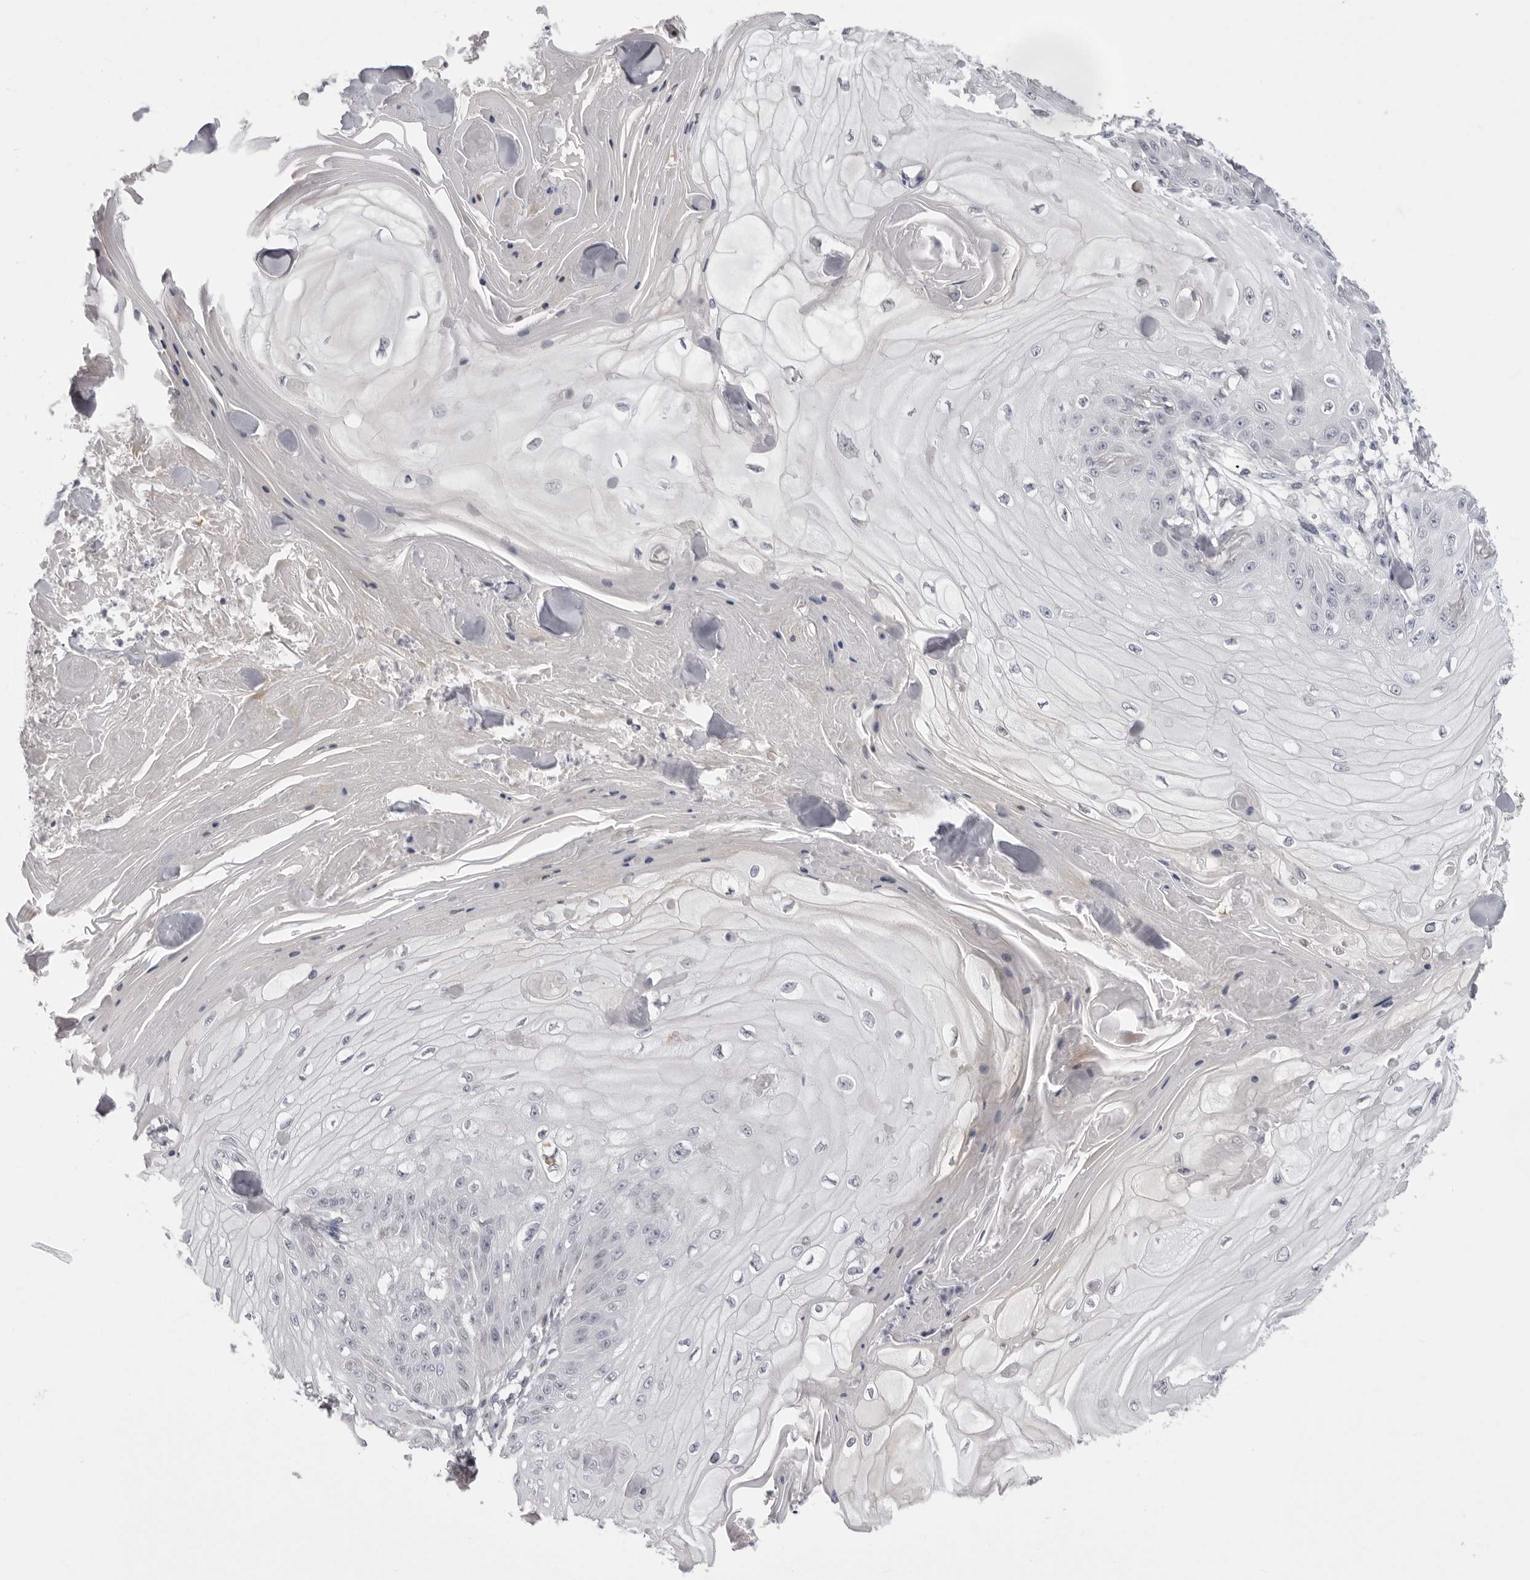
{"staining": {"intensity": "negative", "quantity": "none", "location": "none"}, "tissue": "skin cancer", "cell_type": "Tumor cells", "image_type": "cancer", "snomed": [{"axis": "morphology", "description": "Squamous cell carcinoma, NOS"}, {"axis": "topography", "description": "Skin"}], "caption": "DAB (3,3'-diaminobenzidine) immunohistochemical staining of human skin squamous cell carcinoma reveals no significant positivity in tumor cells.", "gene": "SUGCT", "patient": {"sex": "male", "age": 74}}